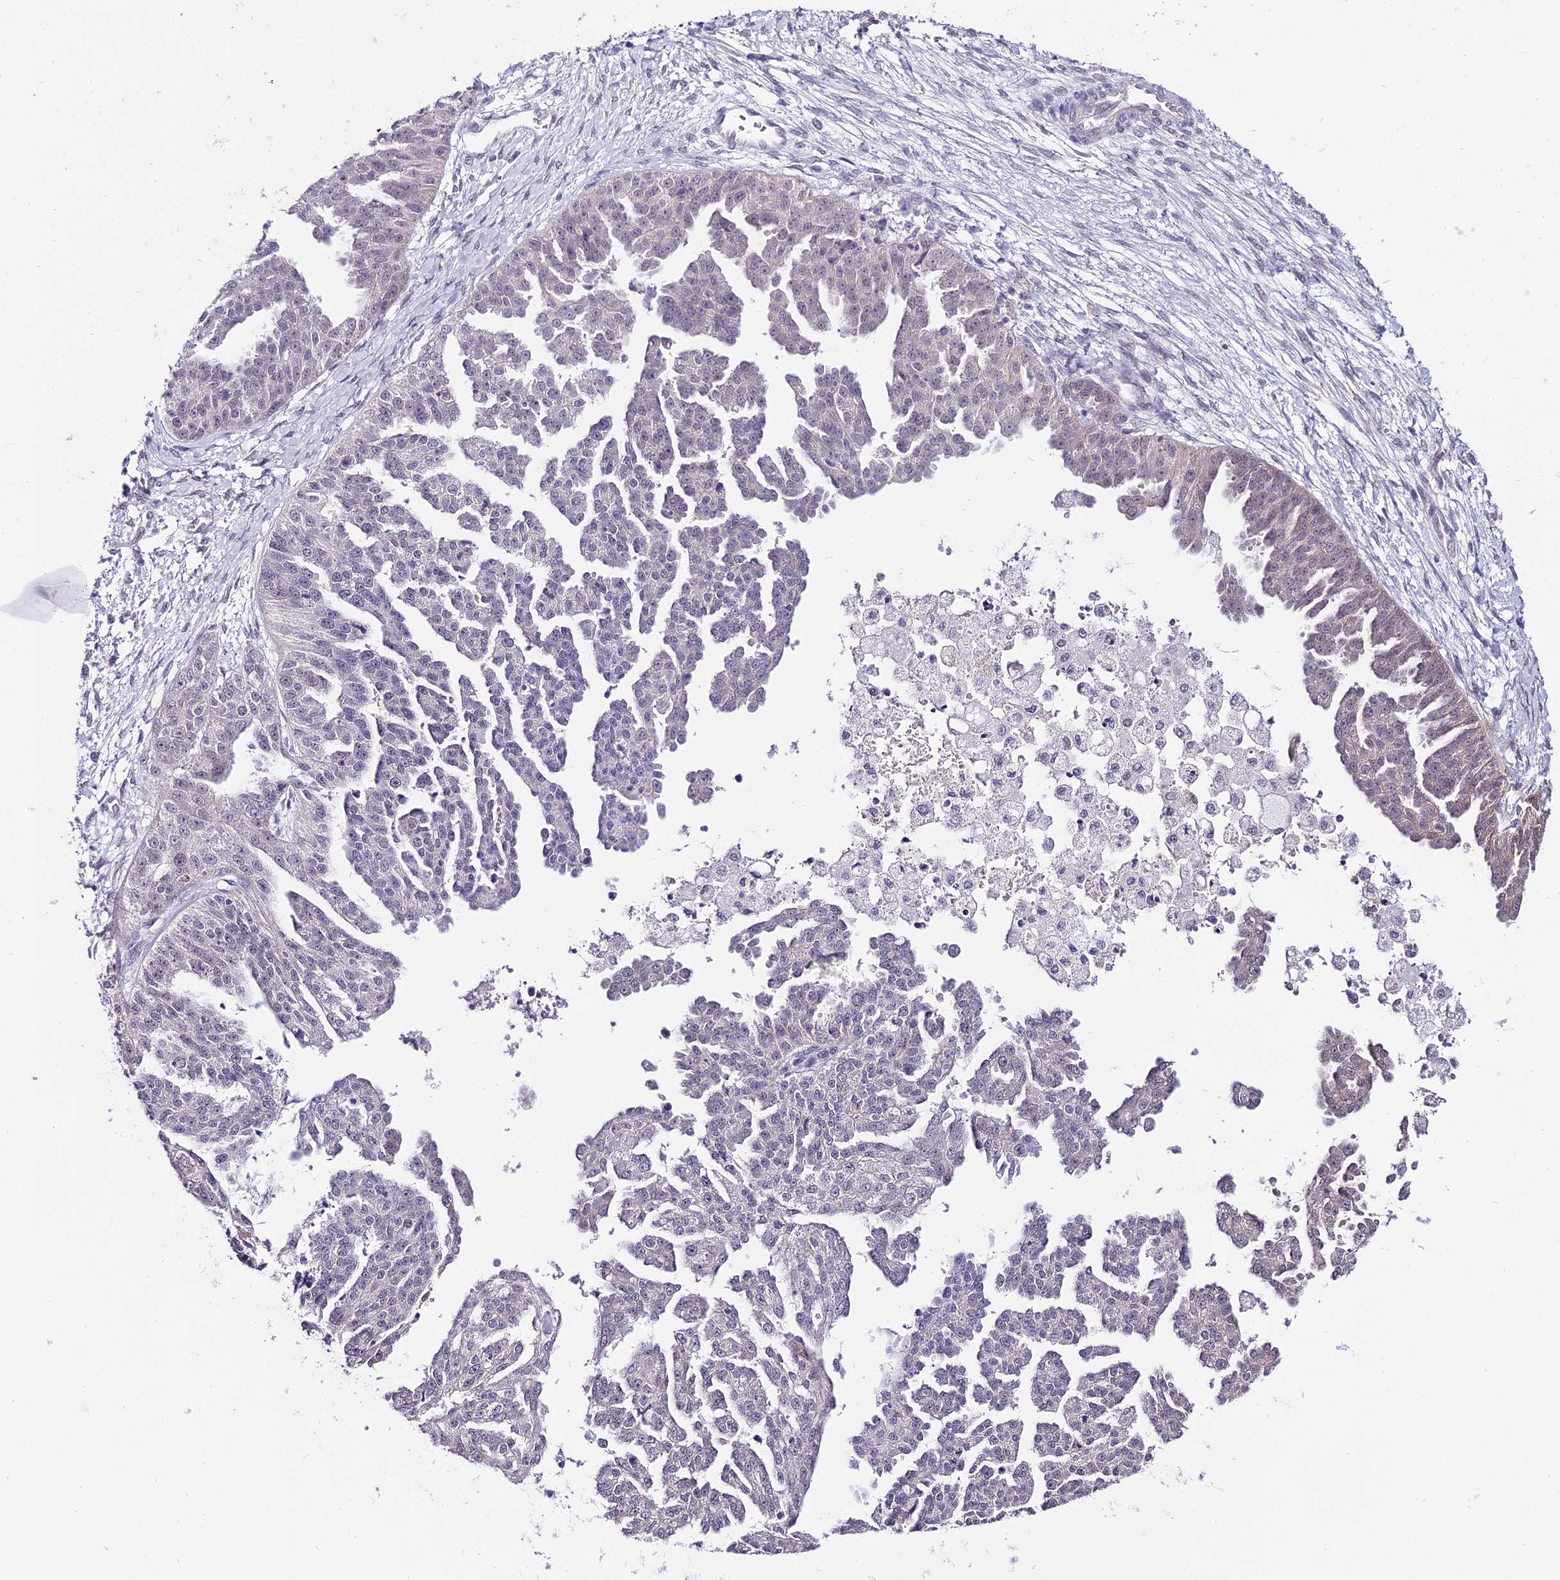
{"staining": {"intensity": "negative", "quantity": "none", "location": "none"}, "tissue": "ovarian cancer", "cell_type": "Tumor cells", "image_type": "cancer", "snomed": [{"axis": "morphology", "description": "Cystadenocarcinoma, serous, NOS"}, {"axis": "topography", "description": "Ovary"}], "caption": "The photomicrograph displays no significant staining in tumor cells of ovarian serous cystadenocarcinoma.", "gene": "POLR2I", "patient": {"sex": "female", "age": 58}}